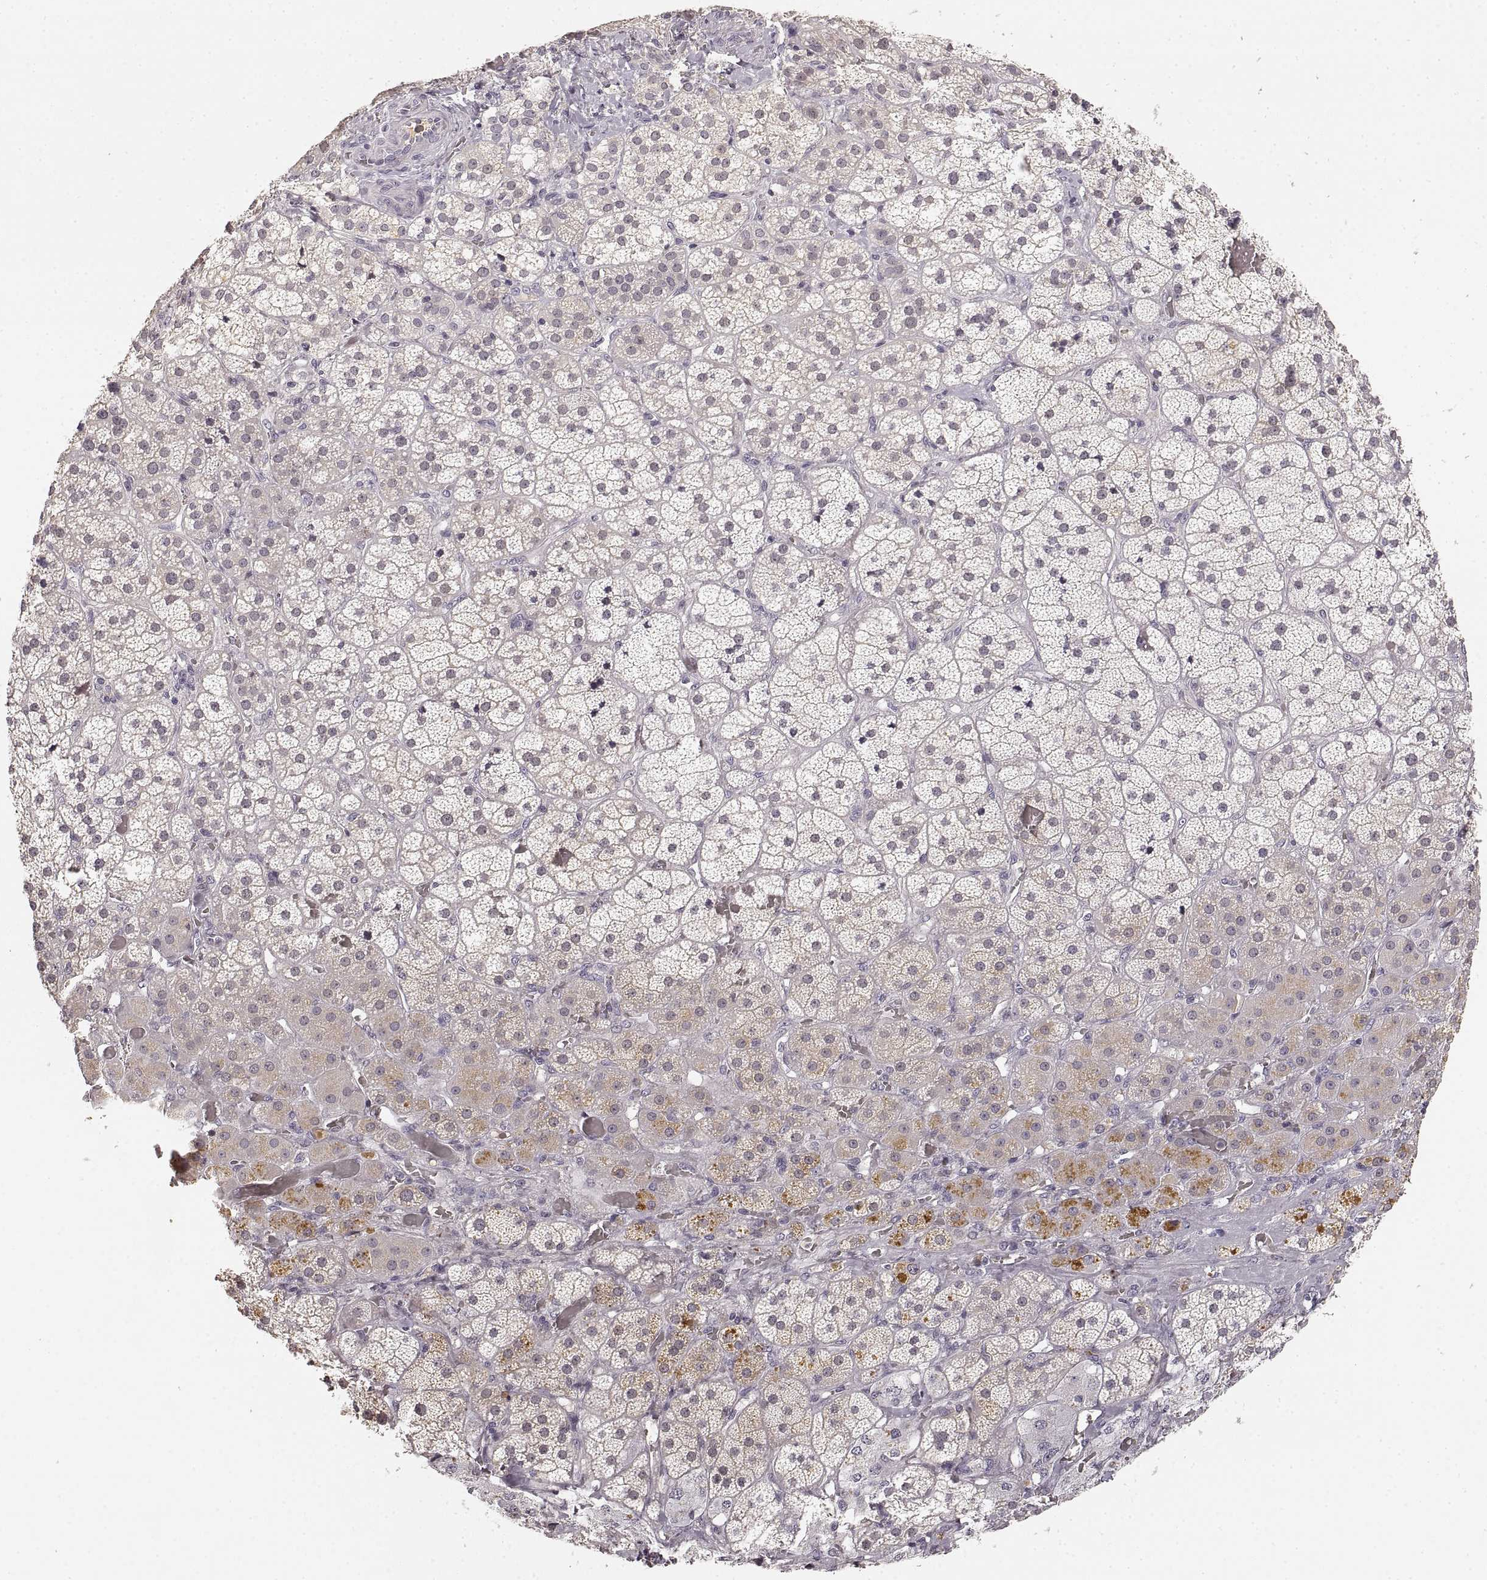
{"staining": {"intensity": "moderate", "quantity": "<25%", "location": "cytoplasmic/membranous"}, "tissue": "adrenal gland", "cell_type": "Glandular cells", "image_type": "normal", "snomed": [{"axis": "morphology", "description": "Normal tissue, NOS"}, {"axis": "topography", "description": "Adrenal gland"}], "caption": "This micrograph reveals normal adrenal gland stained with IHC to label a protein in brown. The cytoplasmic/membranous of glandular cells show moderate positivity for the protein. Nuclei are counter-stained blue.", "gene": "RUNDC3A", "patient": {"sex": "male", "age": 57}}